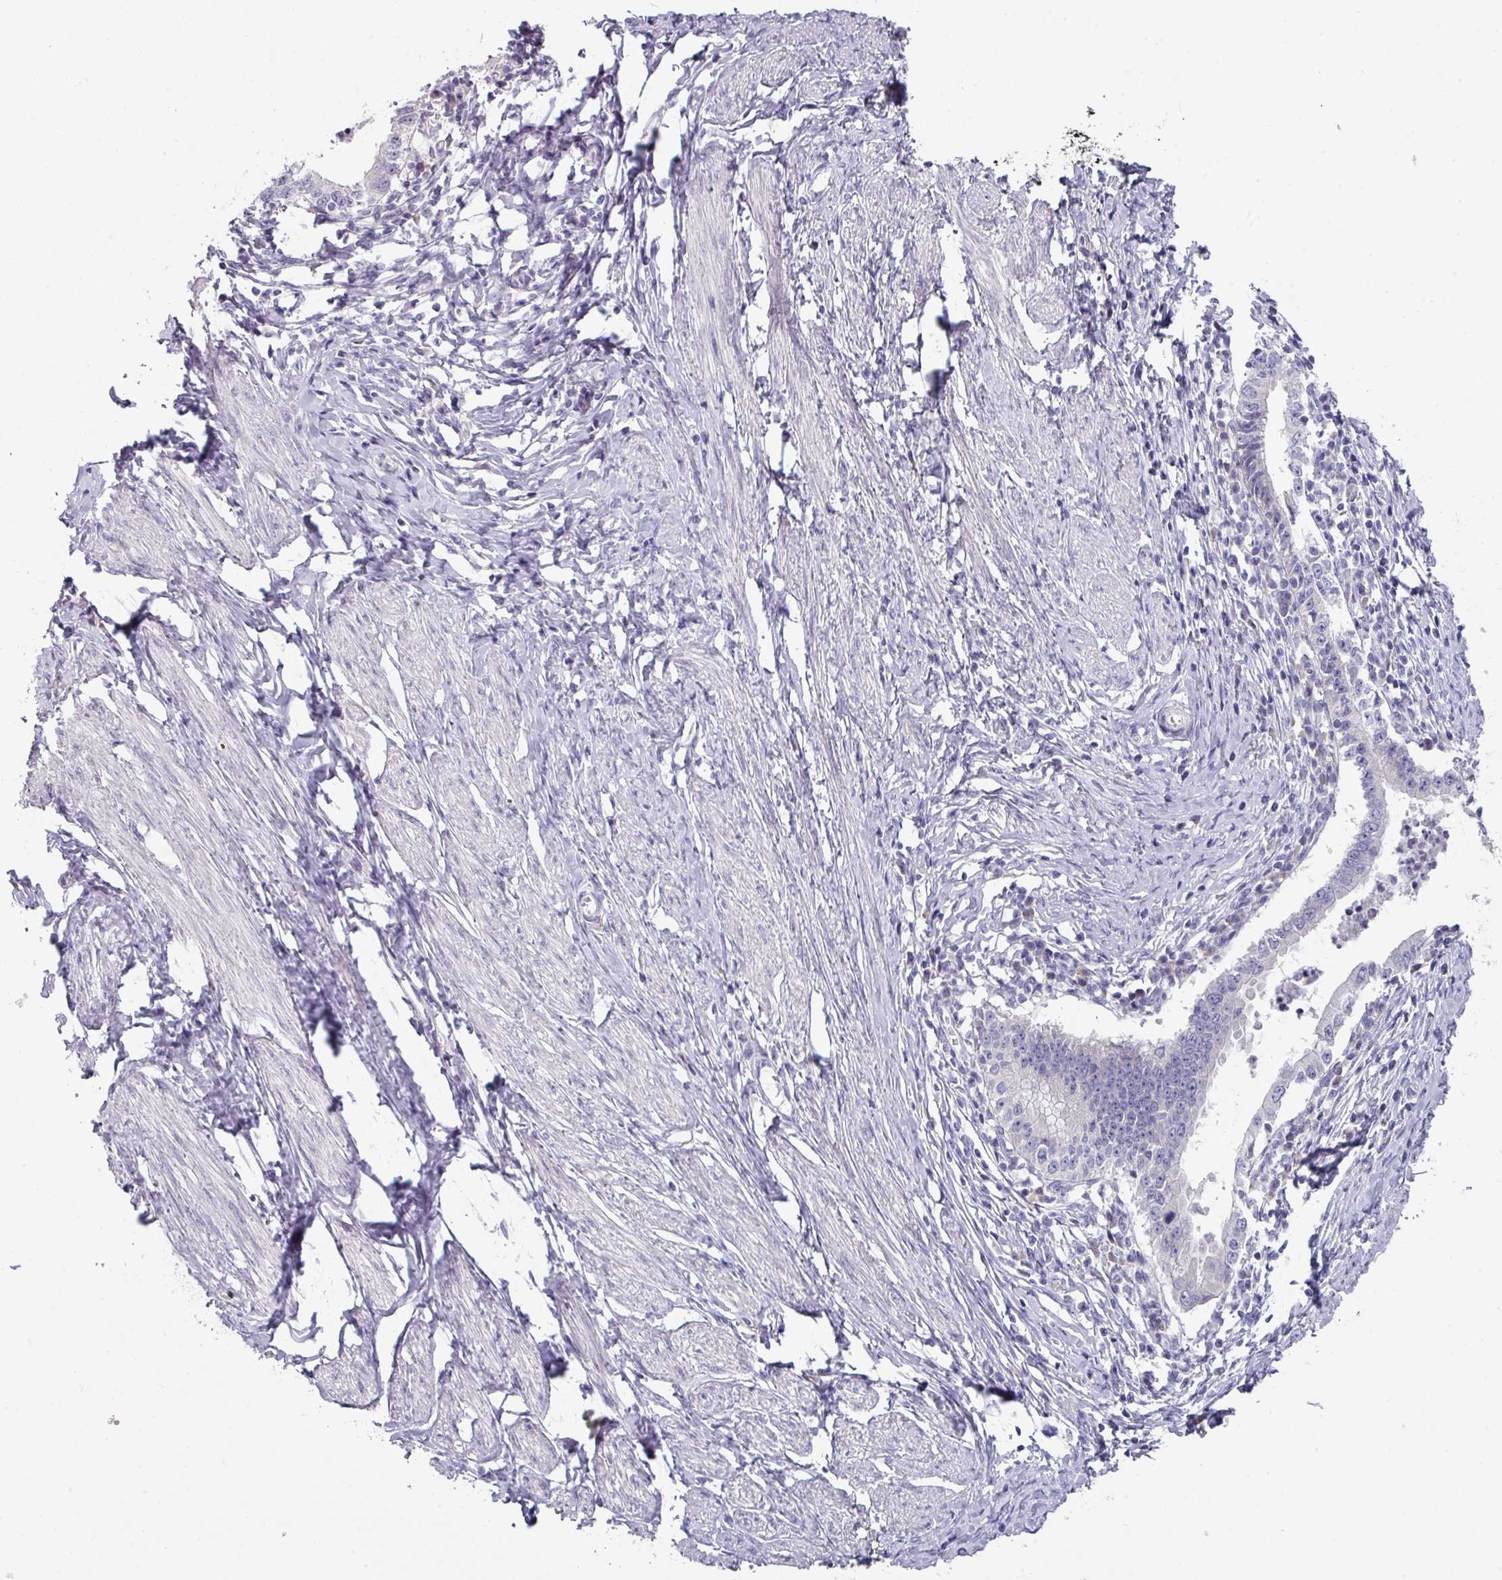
{"staining": {"intensity": "negative", "quantity": "none", "location": "none"}, "tissue": "cervical cancer", "cell_type": "Tumor cells", "image_type": "cancer", "snomed": [{"axis": "morphology", "description": "Adenocarcinoma, NOS"}, {"axis": "topography", "description": "Cervix"}], "caption": "Image shows no protein staining in tumor cells of cervical cancer (adenocarcinoma) tissue.", "gene": "DEFB115", "patient": {"sex": "female", "age": 36}}